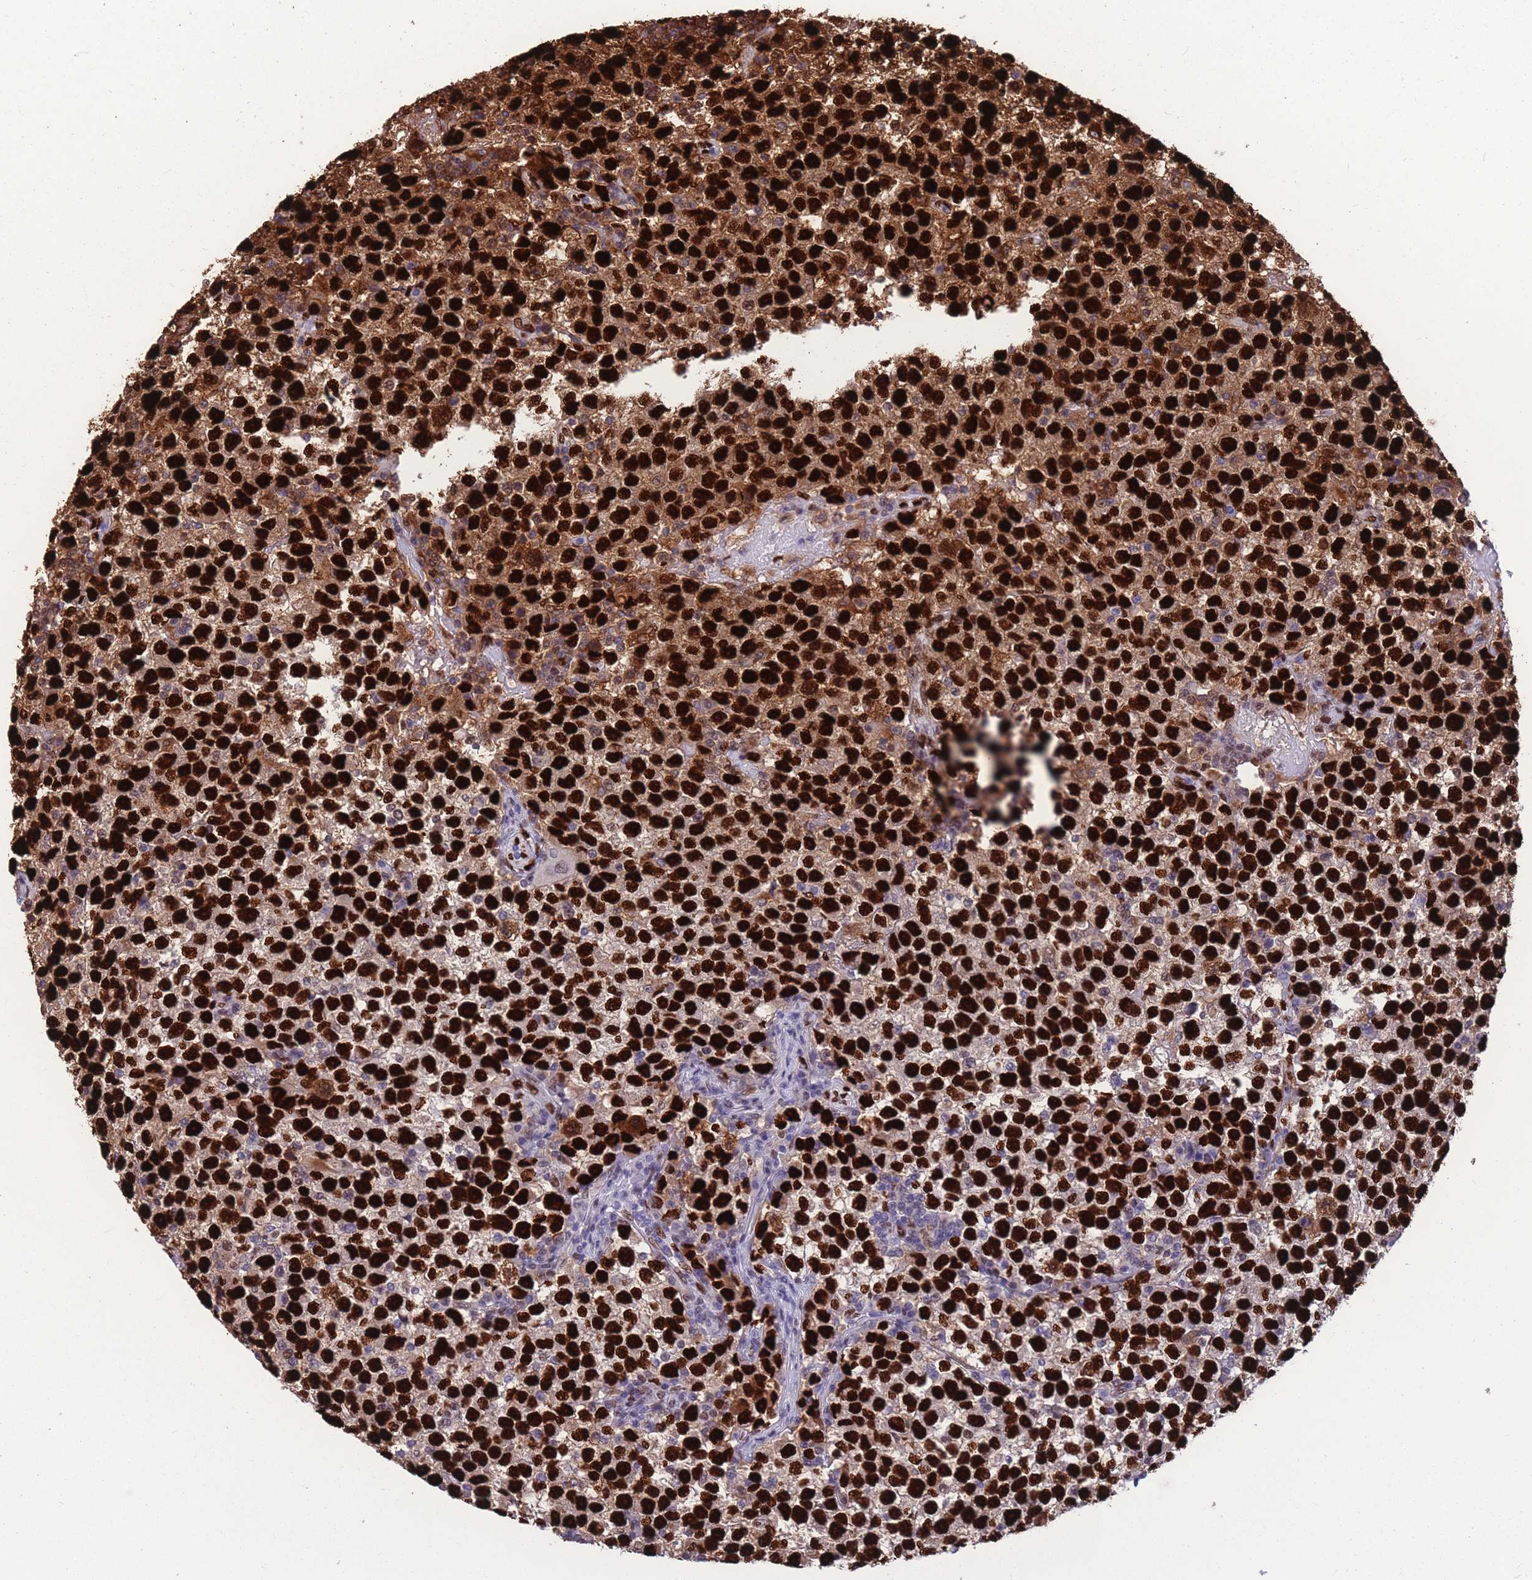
{"staining": {"intensity": "strong", "quantity": ">75%", "location": "nuclear"}, "tissue": "testis cancer", "cell_type": "Tumor cells", "image_type": "cancer", "snomed": [{"axis": "morphology", "description": "Seminoma, NOS"}, {"axis": "topography", "description": "Testis"}], "caption": "Testis cancer was stained to show a protein in brown. There is high levels of strong nuclear staining in approximately >75% of tumor cells. The staining is performed using DAB brown chromogen to label protein expression. The nuclei are counter-stained blue using hematoxylin.", "gene": "NASP", "patient": {"sex": "male", "age": 22}}